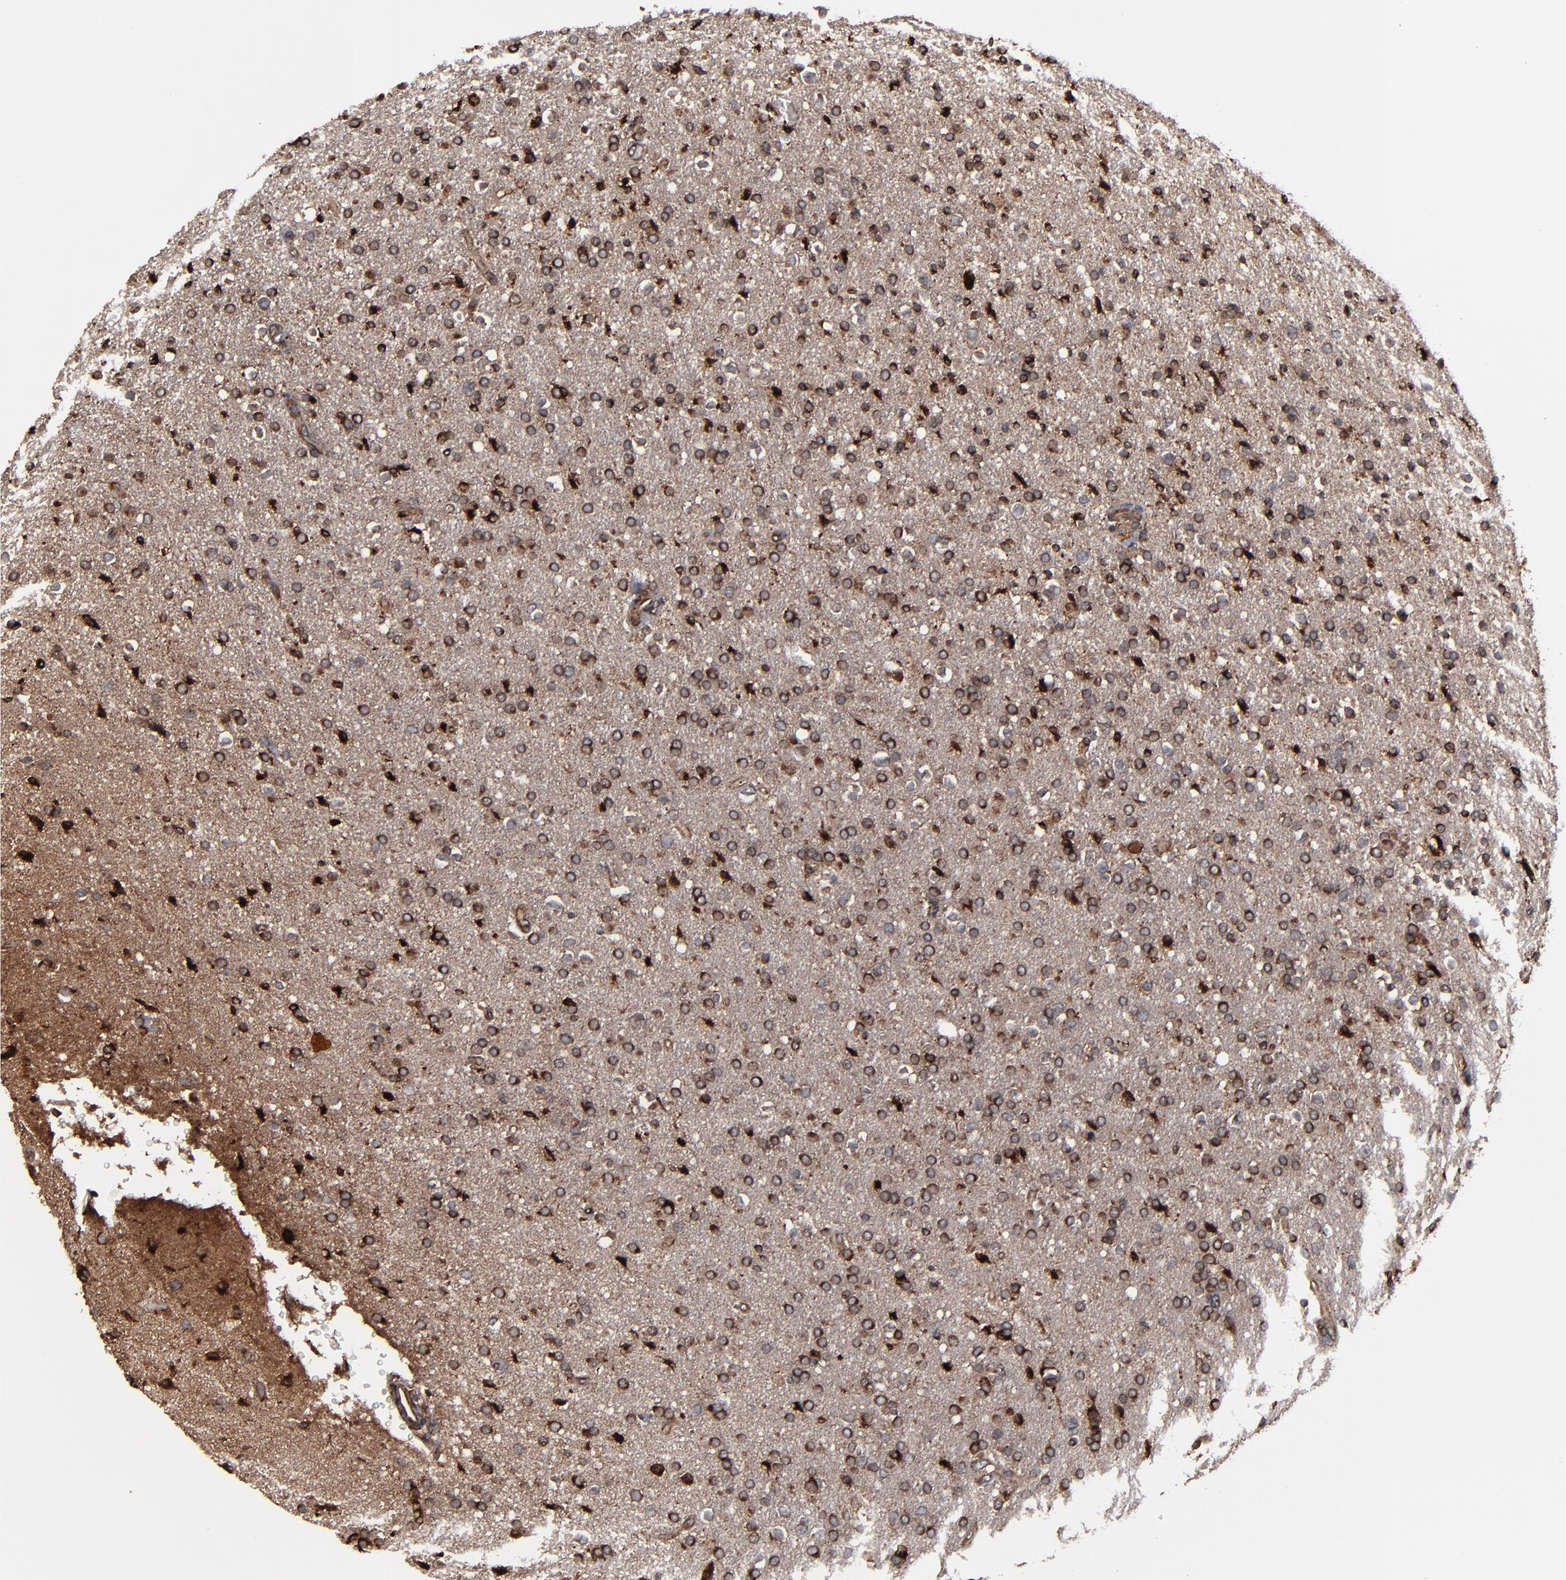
{"staining": {"intensity": "strong", "quantity": ">75%", "location": "cytoplasmic/membranous"}, "tissue": "glioma", "cell_type": "Tumor cells", "image_type": "cancer", "snomed": [{"axis": "morphology", "description": "Glioma, malignant, High grade"}, {"axis": "topography", "description": "Brain"}], "caption": "A histopathology image showing strong cytoplasmic/membranous expression in approximately >75% of tumor cells in glioma, as visualized by brown immunohistochemical staining.", "gene": "CNIH1", "patient": {"sex": "male", "age": 33}}